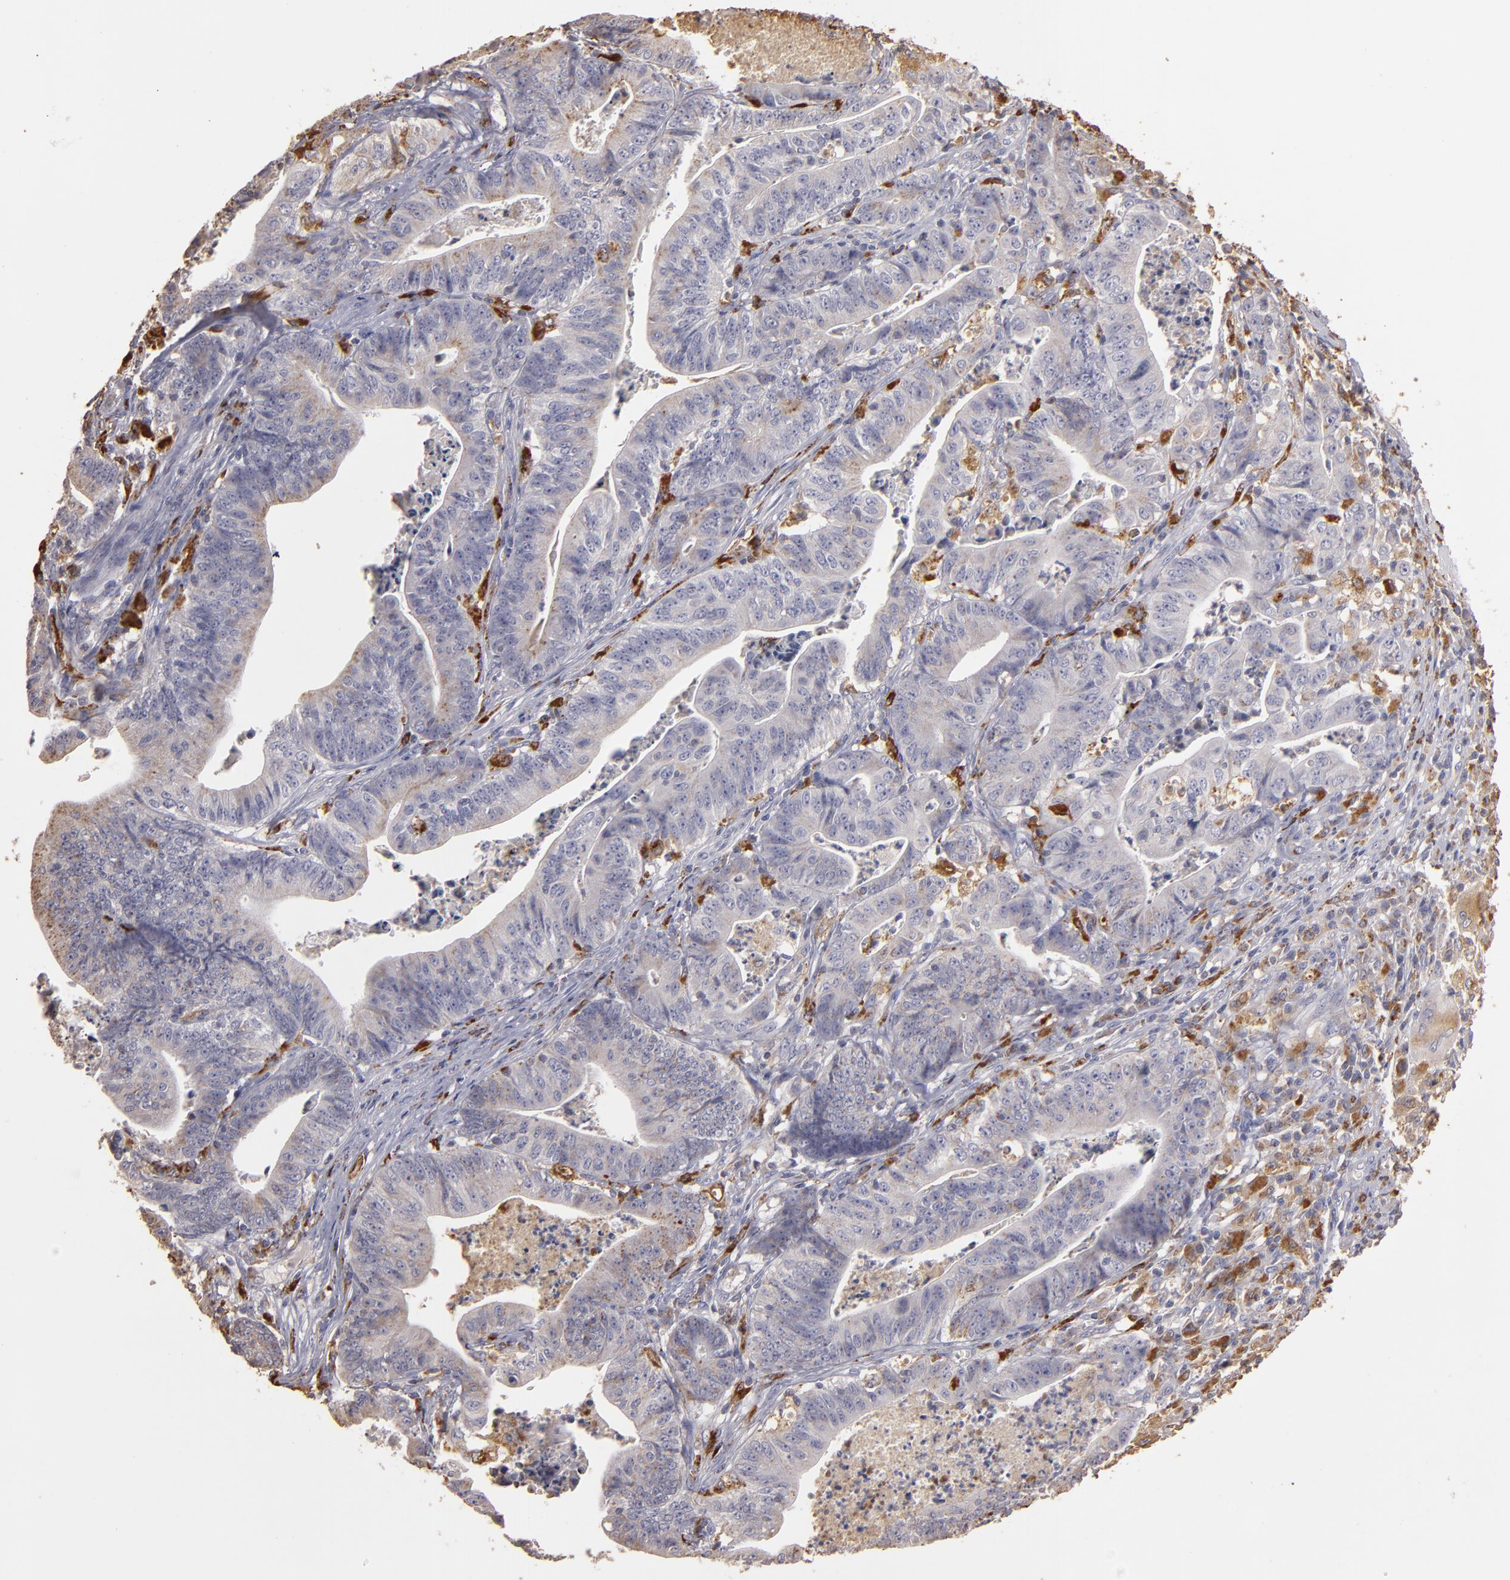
{"staining": {"intensity": "weak", "quantity": "25%-75%", "location": "cytoplasmic/membranous"}, "tissue": "stomach cancer", "cell_type": "Tumor cells", "image_type": "cancer", "snomed": [{"axis": "morphology", "description": "Adenocarcinoma, NOS"}, {"axis": "topography", "description": "Stomach, lower"}], "caption": "Immunohistochemical staining of stomach adenocarcinoma demonstrates low levels of weak cytoplasmic/membranous protein staining in about 25%-75% of tumor cells.", "gene": "TRAF1", "patient": {"sex": "female", "age": 86}}